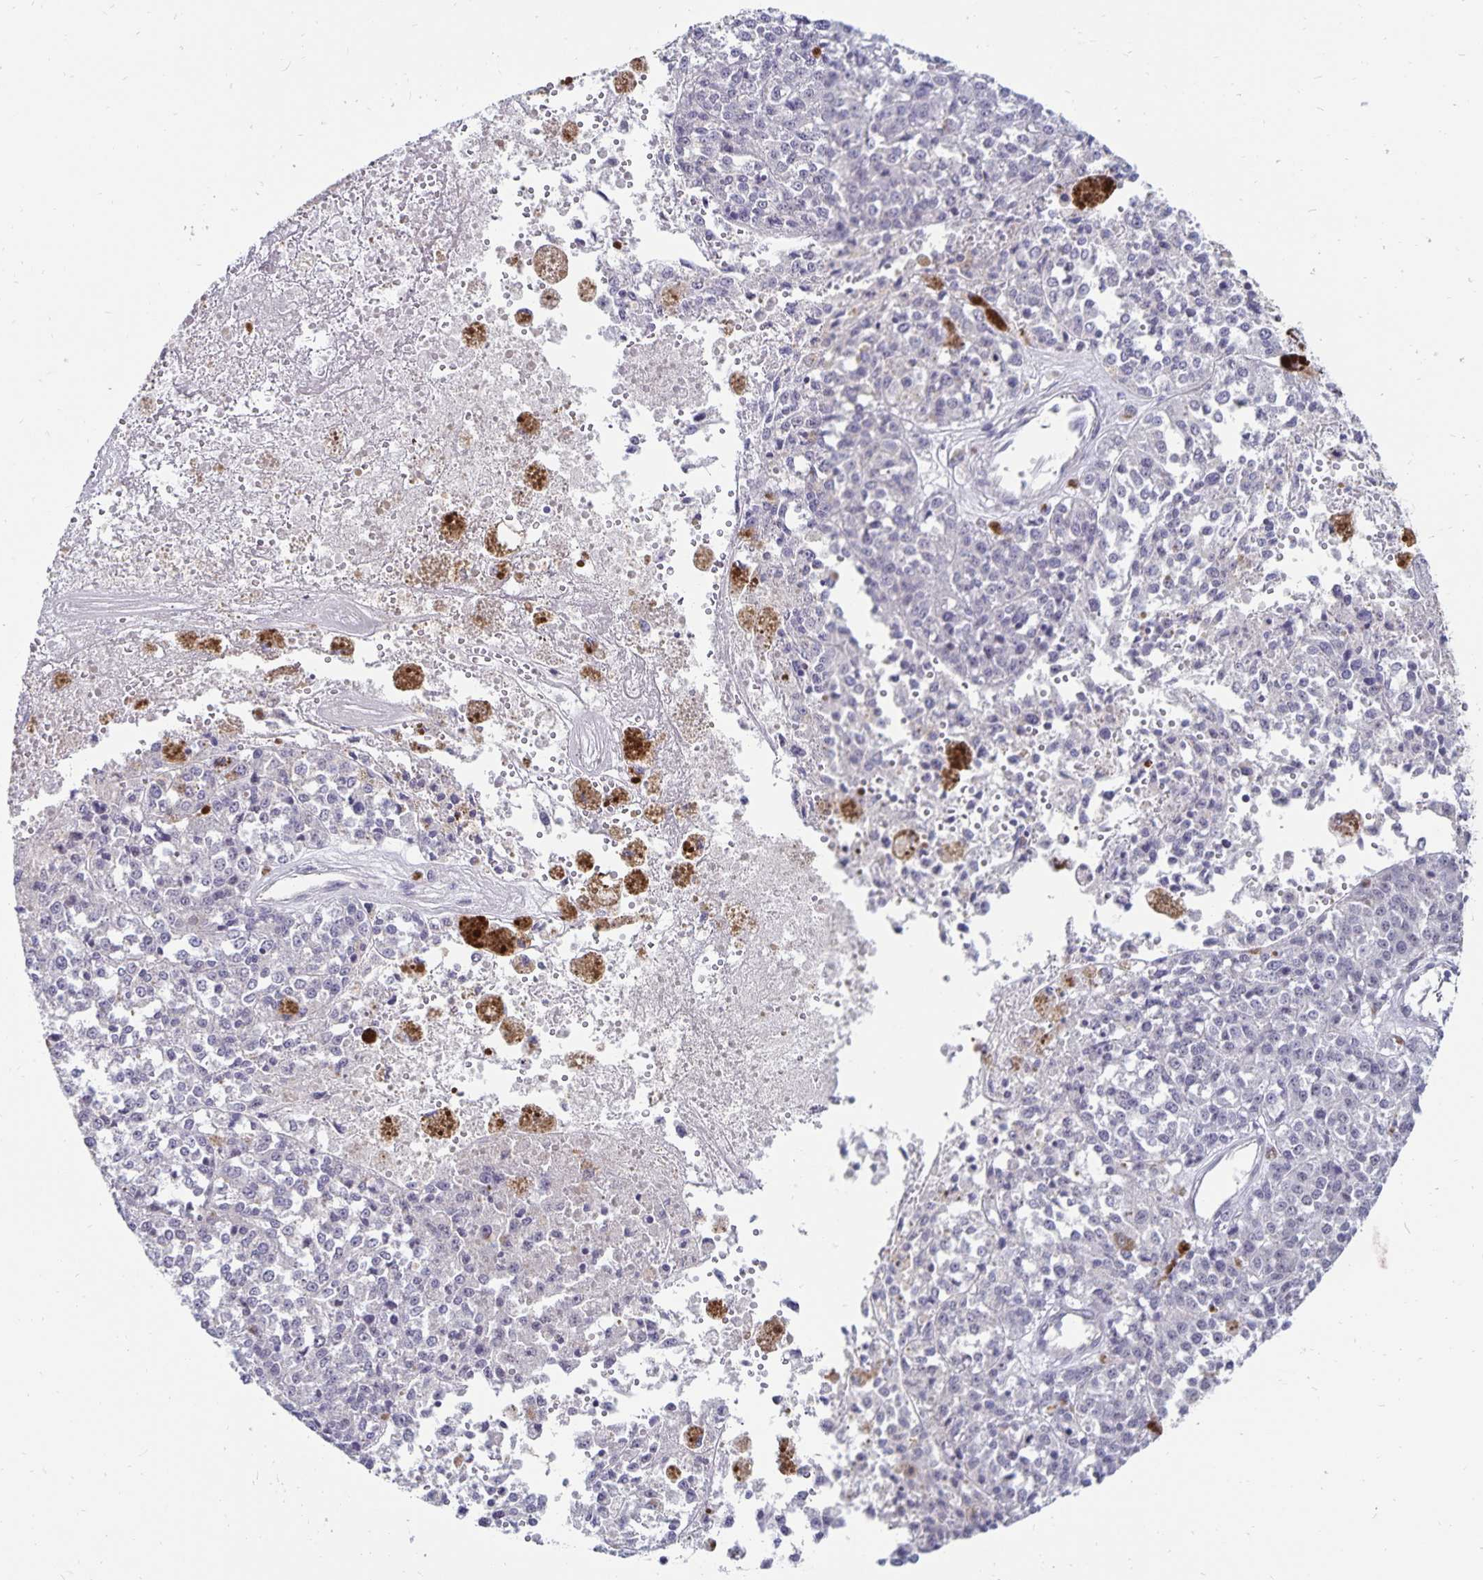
{"staining": {"intensity": "negative", "quantity": "none", "location": "none"}, "tissue": "melanoma", "cell_type": "Tumor cells", "image_type": "cancer", "snomed": [{"axis": "morphology", "description": "Malignant melanoma, Metastatic site"}, {"axis": "topography", "description": "Lymph node"}], "caption": "Malignant melanoma (metastatic site) stained for a protein using IHC reveals no expression tumor cells.", "gene": "CDKN2B", "patient": {"sex": "female", "age": 64}}